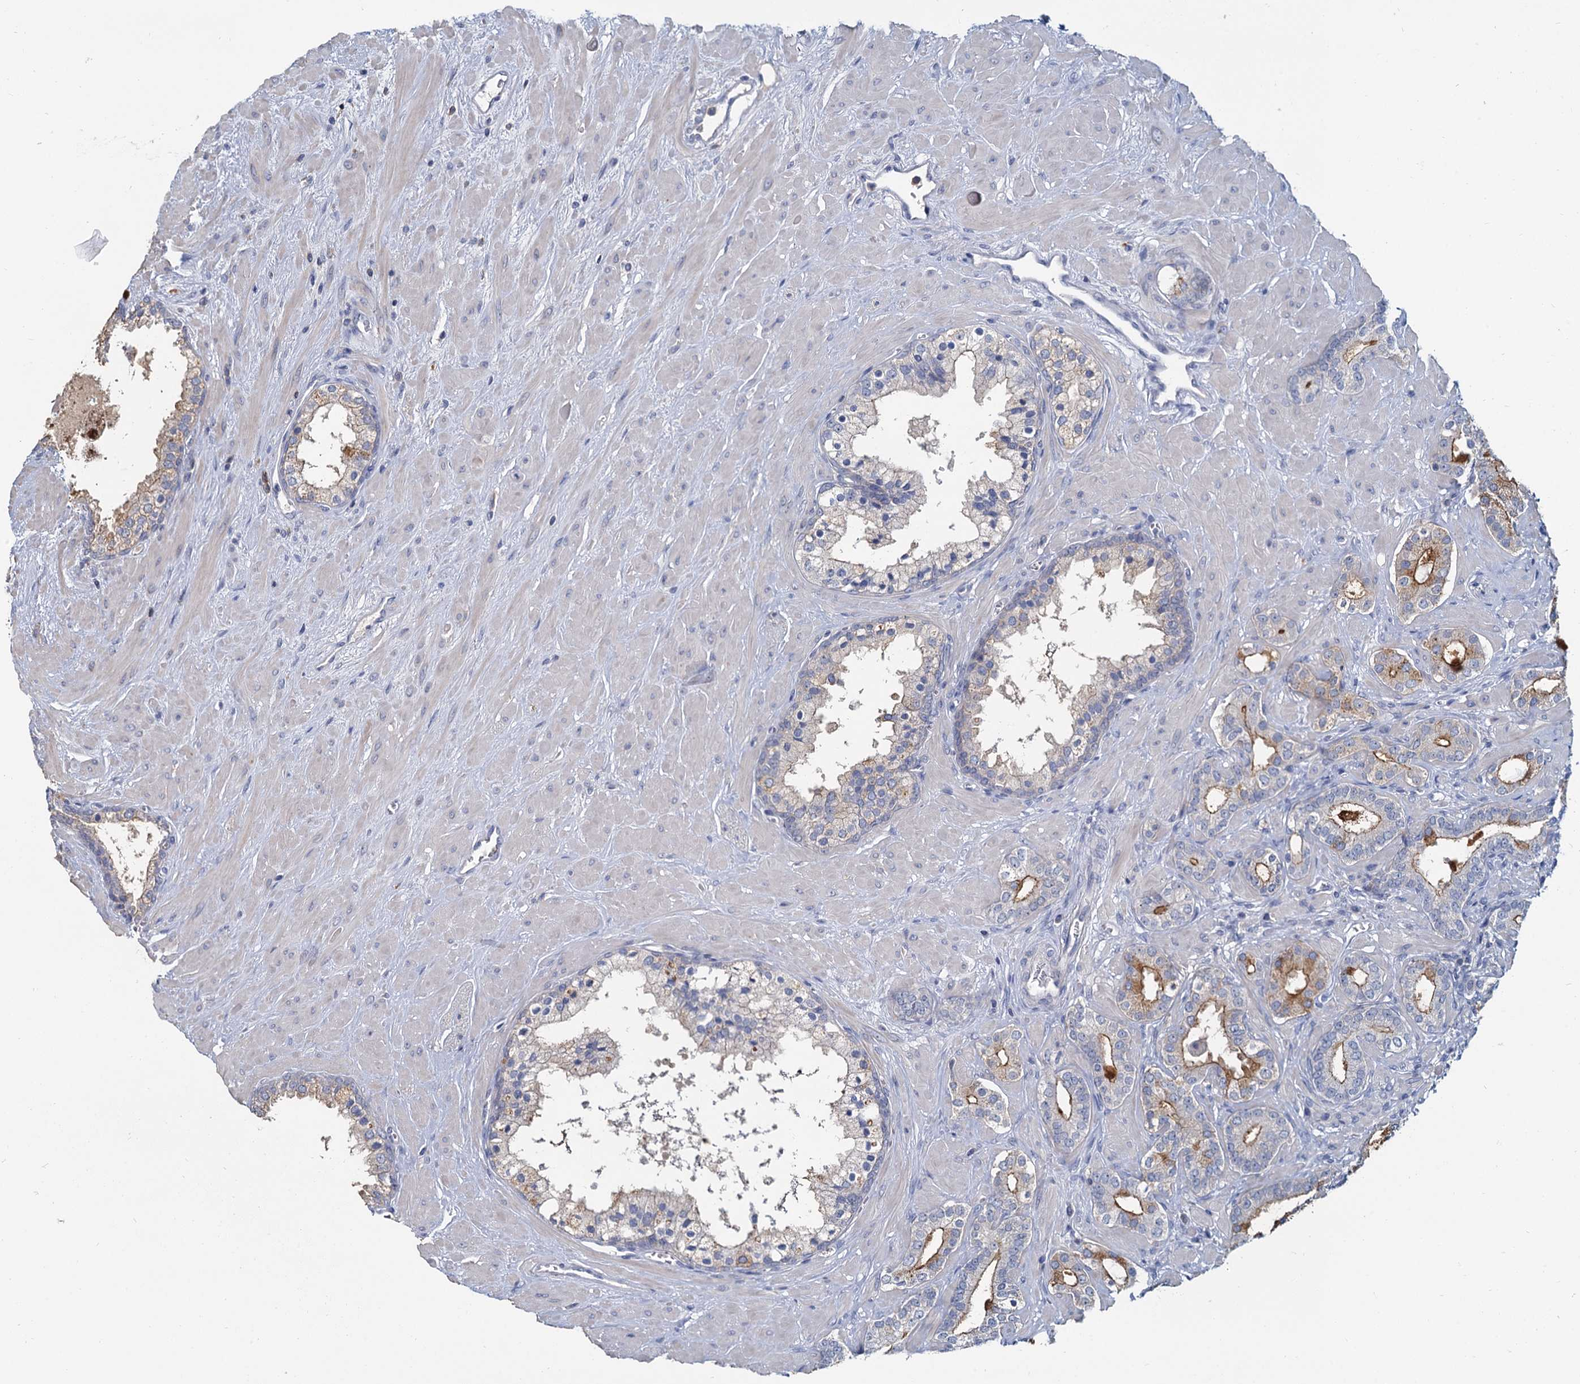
{"staining": {"intensity": "moderate", "quantity": "25%-75%", "location": "cytoplasmic/membranous"}, "tissue": "prostate cancer", "cell_type": "Tumor cells", "image_type": "cancer", "snomed": [{"axis": "morphology", "description": "Adenocarcinoma, High grade"}, {"axis": "topography", "description": "Prostate"}], "caption": "Immunohistochemical staining of human prostate cancer (adenocarcinoma (high-grade)) displays medium levels of moderate cytoplasmic/membranous protein positivity in approximately 25%-75% of tumor cells. The protein is shown in brown color, while the nuclei are stained blue.", "gene": "ACSM3", "patient": {"sex": "male", "age": 64}}